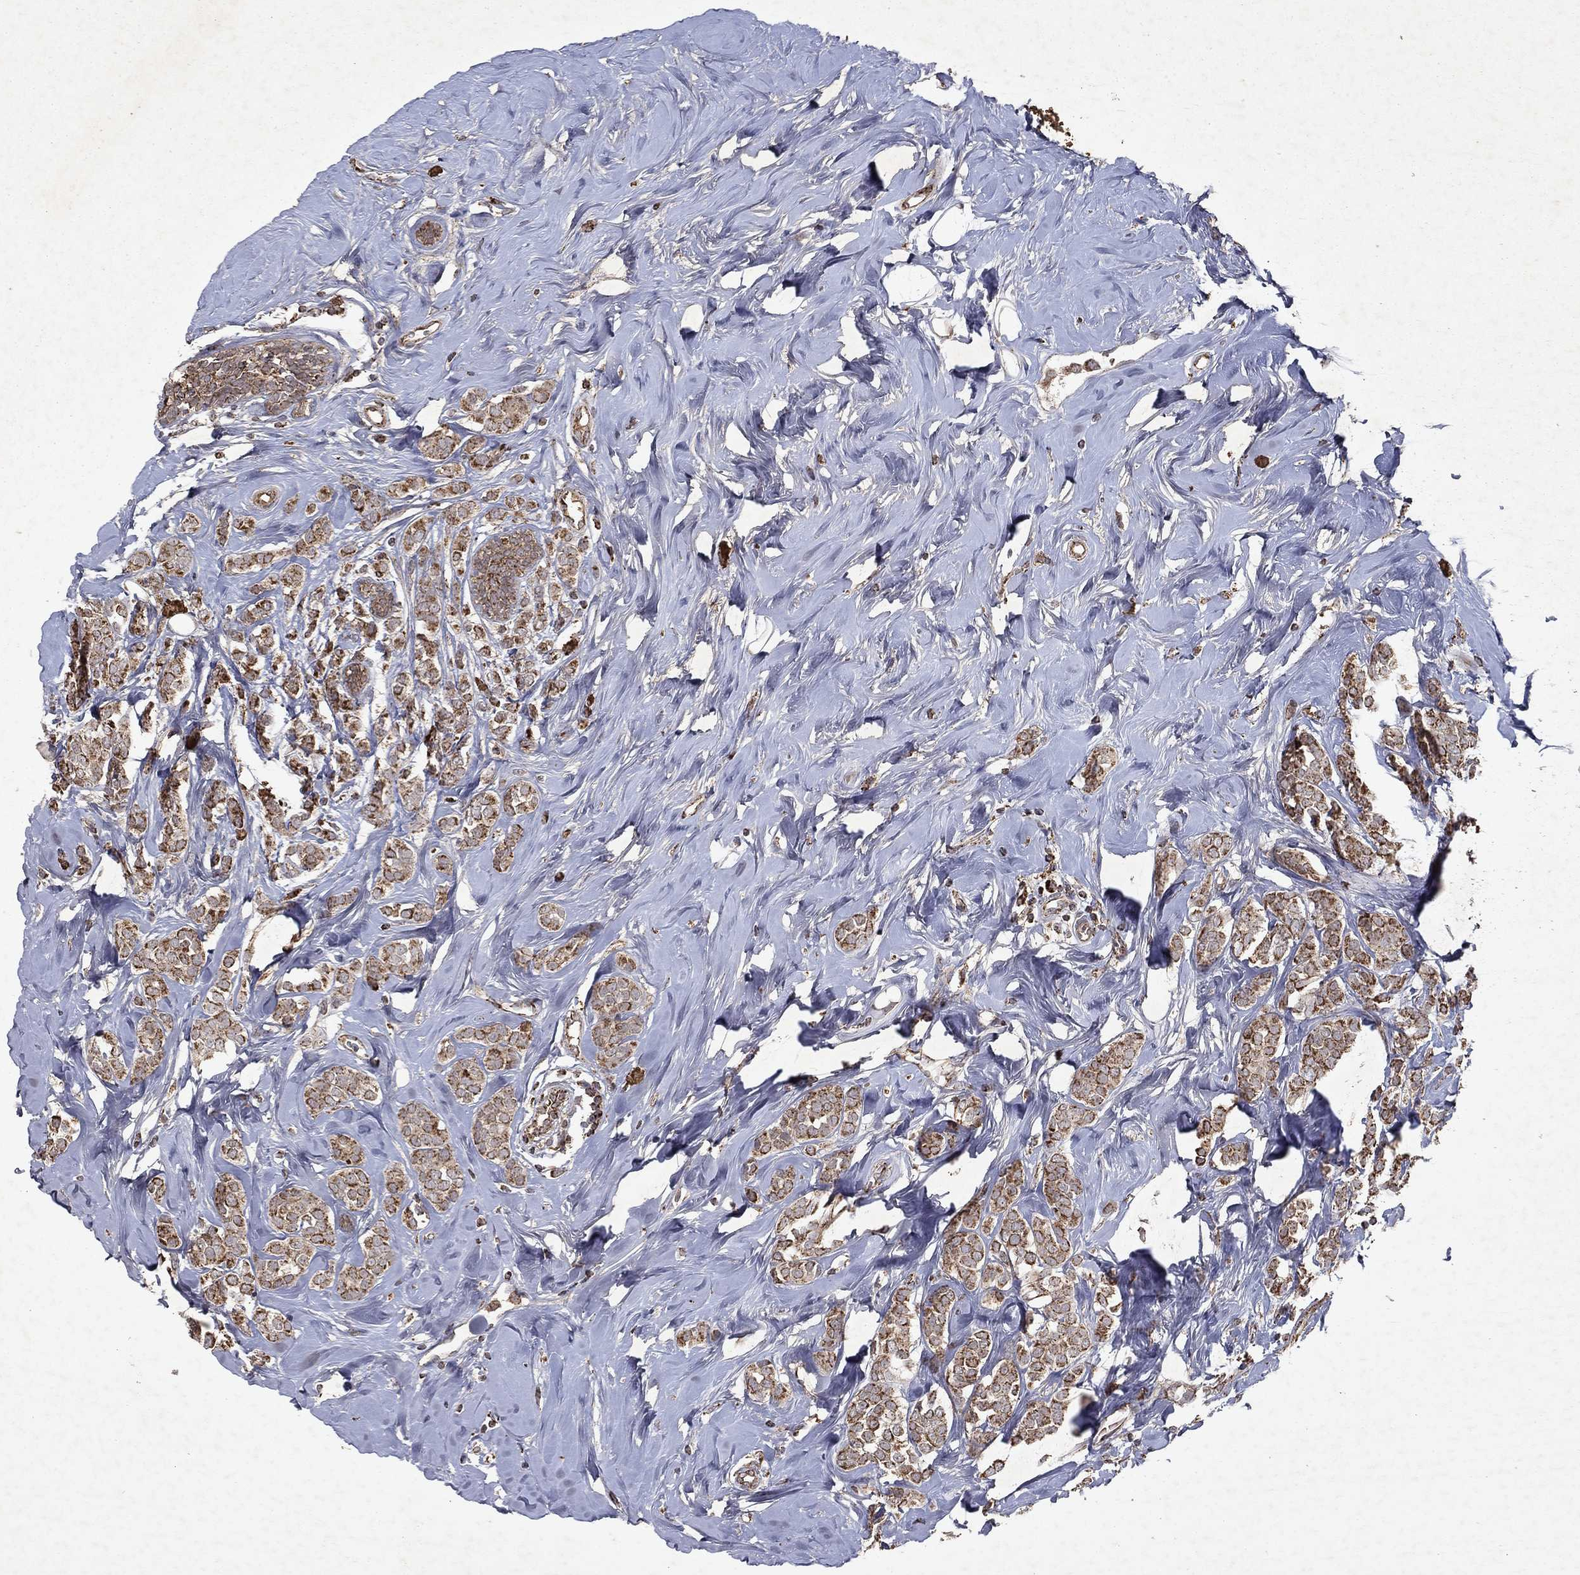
{"staining": {"intensity": "strong", "quantity": ">75%", "location": "cytoplasmic/membranous"}, "tissue": "breast cancer", "cell_type": "Tumor cells", "image_type": "cancer", "snomed": [{"axis": "morphology", "description": "Lobular carcinoma"}, {"axis": "topography", "description": "Breast"}], "caption": "Immunohistochemistry of breast cancer displays high levels of strong cytoplasmic/membranous staining in approximately >75% of tumor cells.", "gene": "PYROXD2", "patient": {"sex": "female", "age": 49}}